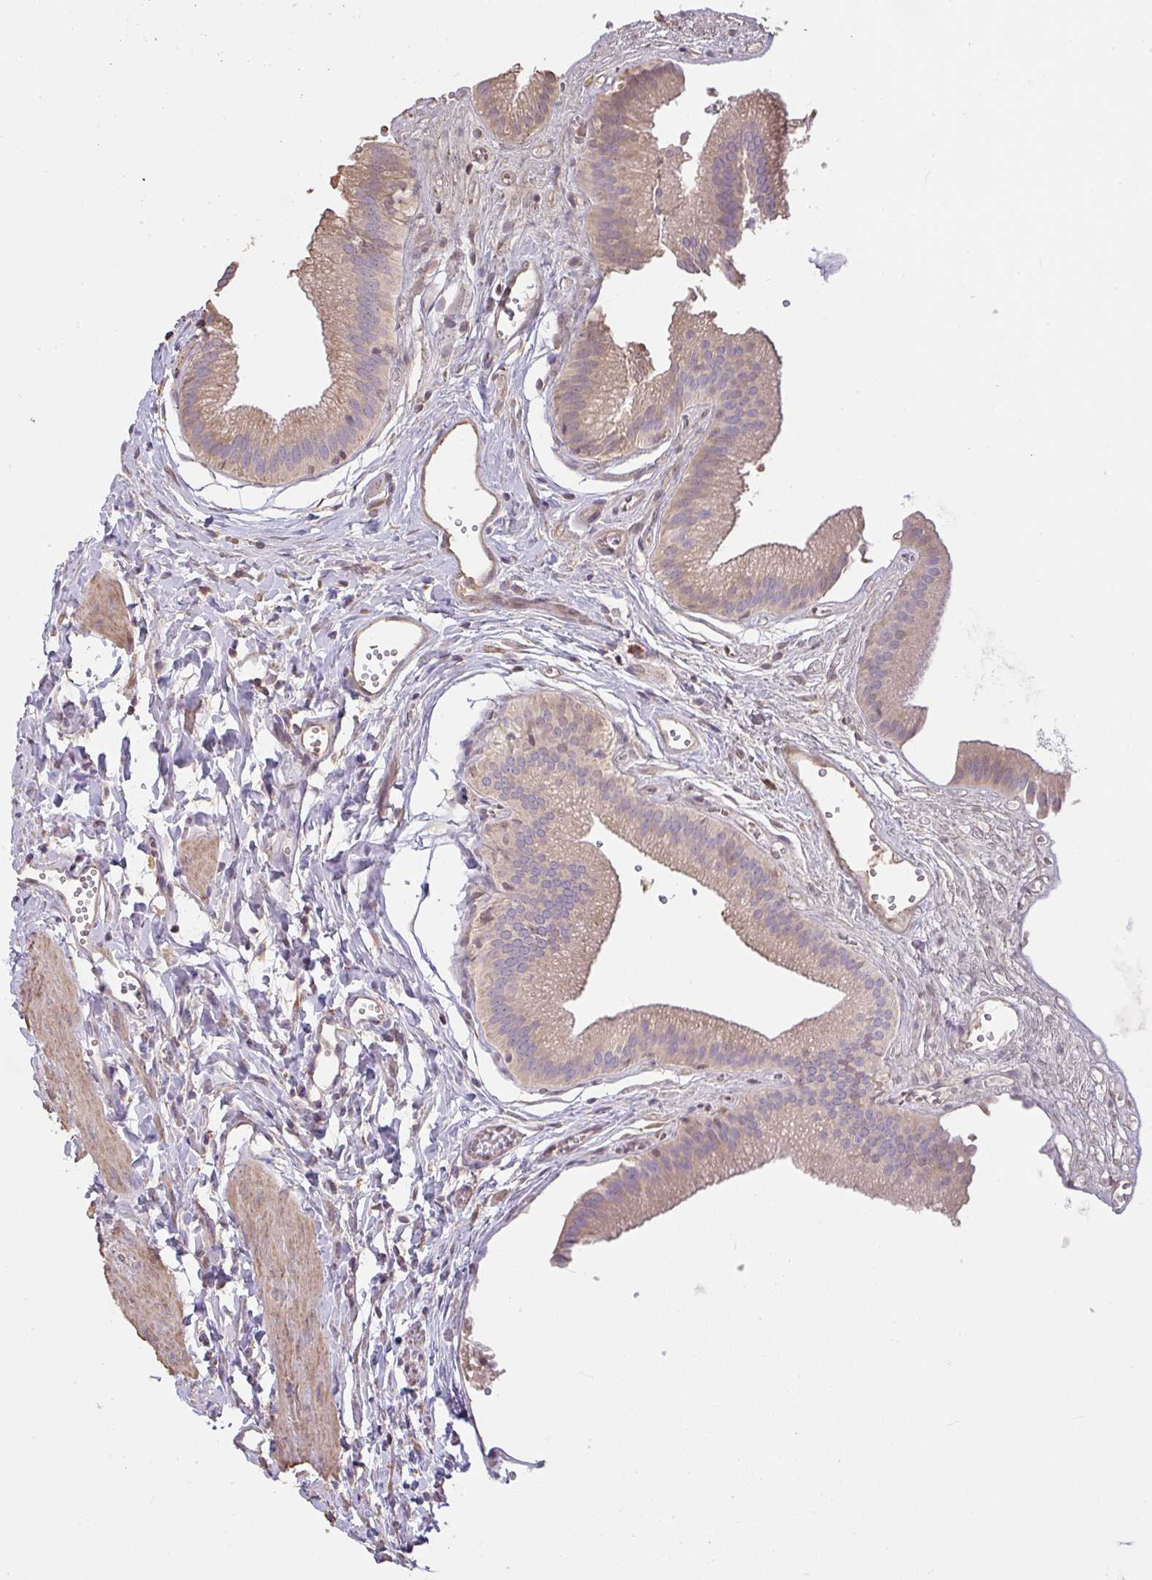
{"staining": {"intensity": "weak", "quantity": ">75%", "location": "cytoplasmic/membranous"}, "tissue": "gallbladder", "cell_type": "Glandular cells", "image_type": "normal", "snomed": [{"axis": "morphology", "description": "Normal tissue, NOS"}, {"axis": "topography", "description": "Gallbladder"}, {"axis": "topography", "description": "Peripheral nerve tissue"}], "caption": "This photomicrograph shows immunohistochemistry staining of benign human gallbladder, with low weak cytoplasmic/membranous expression in about >75% of glandular cells.", "gene": "BRINP3", "patient": {"sex": "male", "age": 17}}